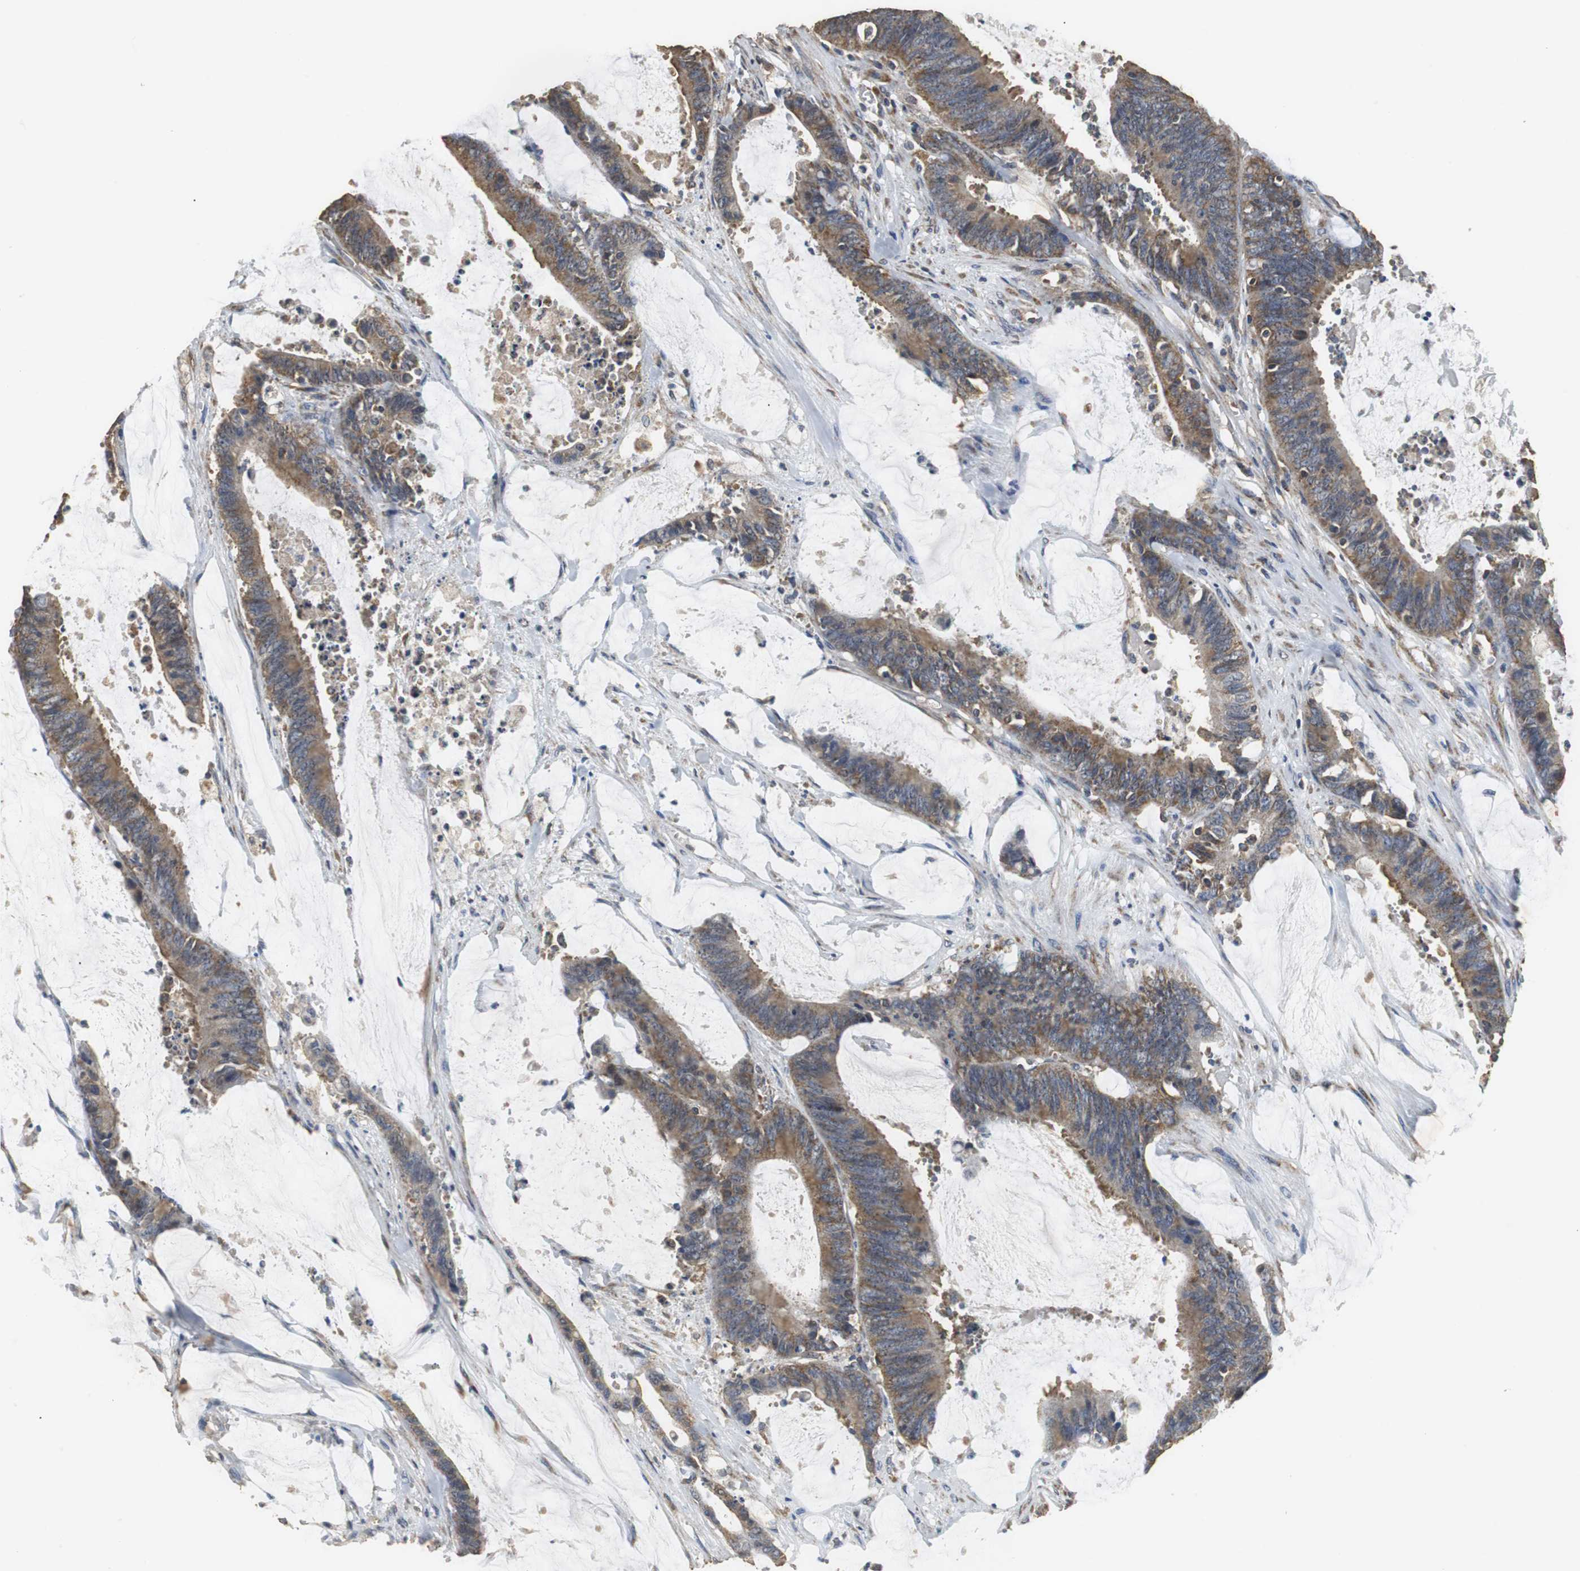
{"staining": {"intensity": "moderate", "quantity": ">75%", "location": "cytoplasmic/membranous"}, "tissue": "colorectal cancer", "cell_type": "Tumor cells", "image_type": "cancer", "snomed": [{"axis": "morphology", "description": "Adenocarcinoma, NOS"}, {"axis": "topography", "description": "Rectum"}], "caption": "Immunohistochemical staining of colorectal cancer exhibits medium levels of moderate cytoplasmic/membranous staining in about >75% of tumor cells.", "gene": "NNT", "patient": {"sex": "female", "age": 66}}